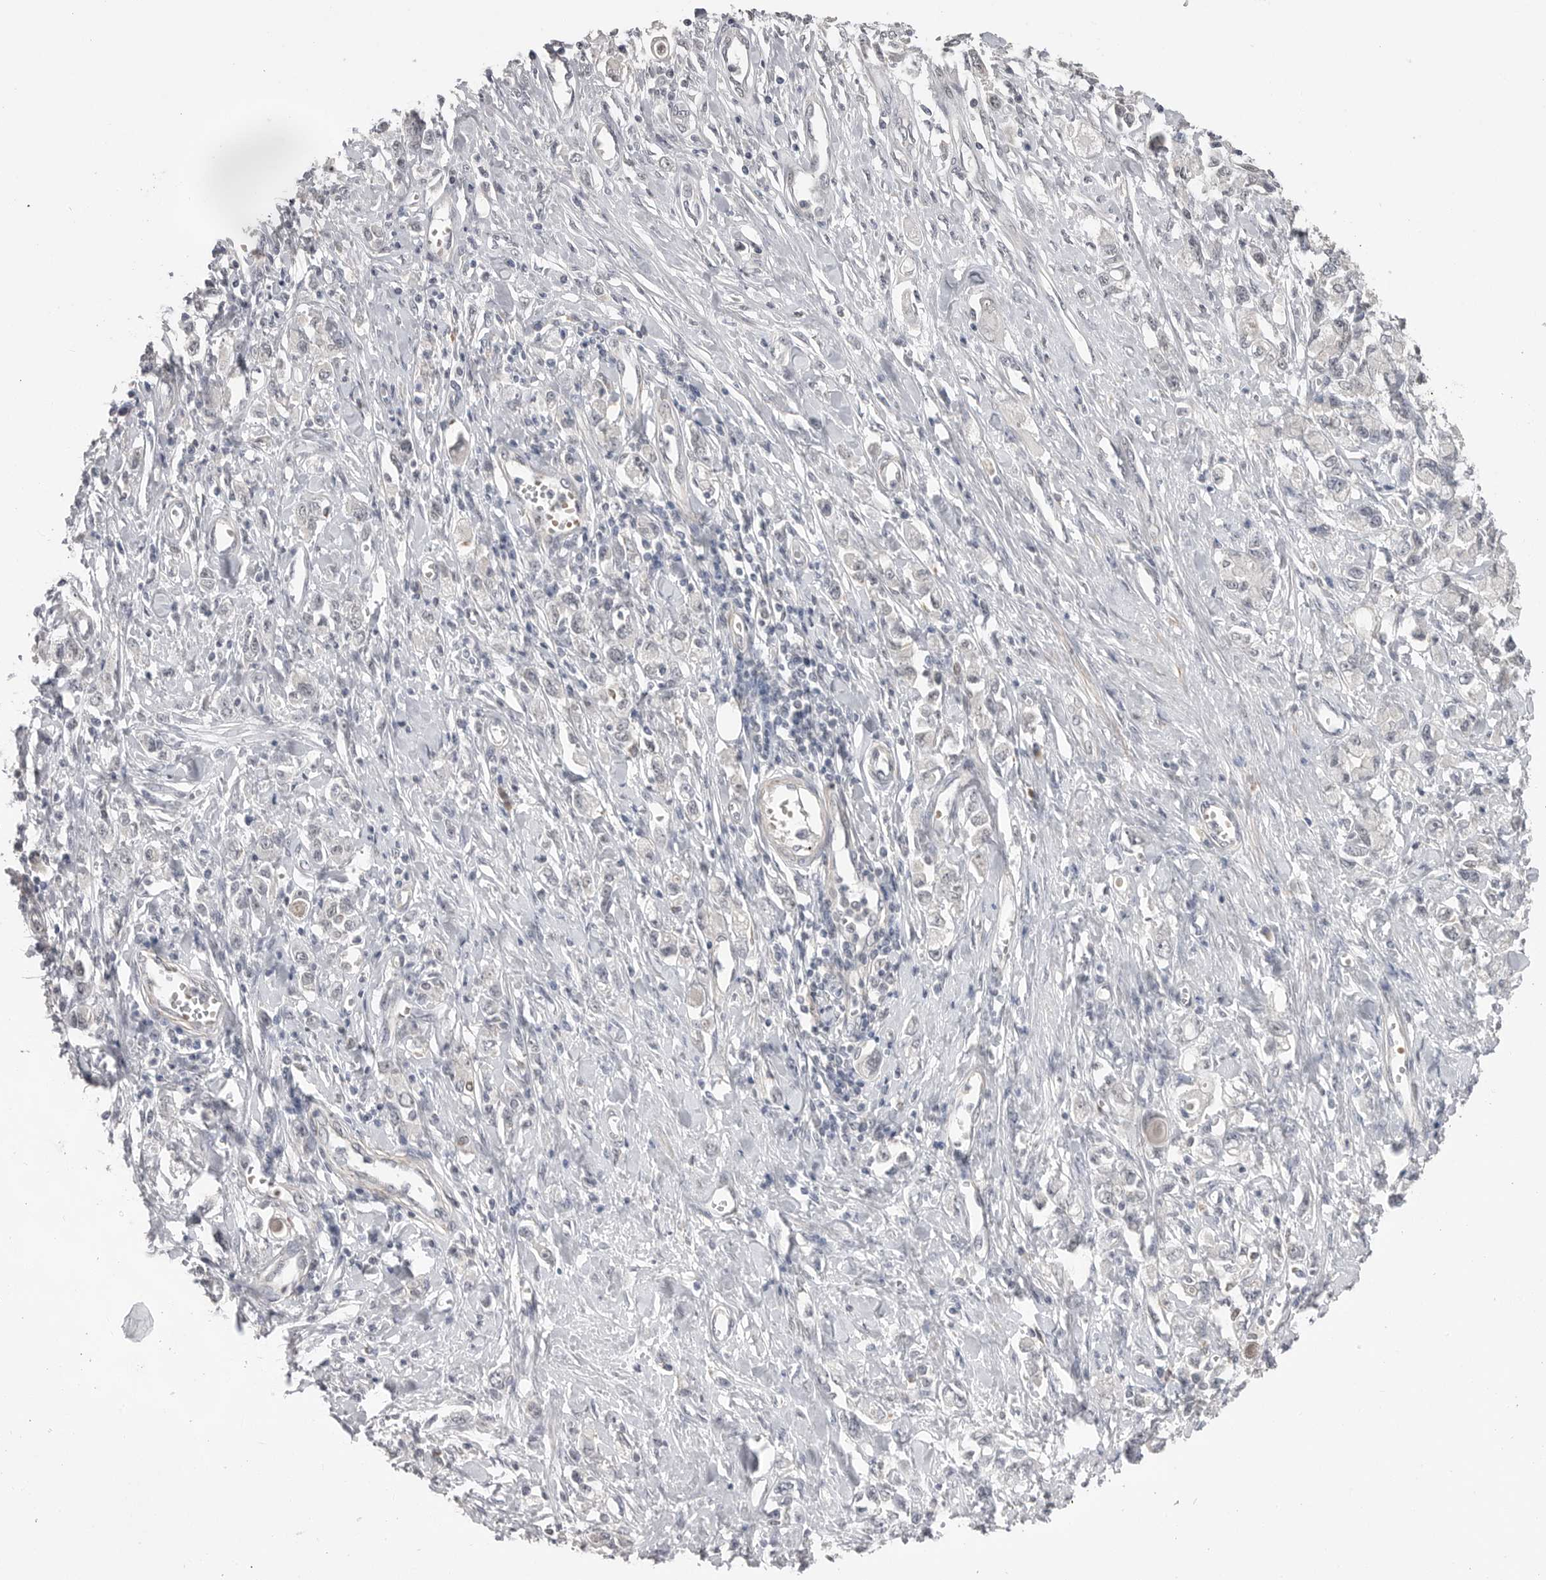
{"staining": {"intensity": "negative", "quantity": "none", "location": "none"}, "tissue": "stomach cancer", "cell_type": "Tumor cells", "image_type": "cancer", "snomed": [{"axis": "morphology", "description": "Adenocarcinoma, NOS"}, {"axis": "topography", "description": "Stomach"}], "caption": "Human stomach cancer stained for a protein using immunohistochemistry demonstrates no expression in tumor cells.", "gene": "PLEKHF1", "patient": {"sex": "female", "age": 76}}